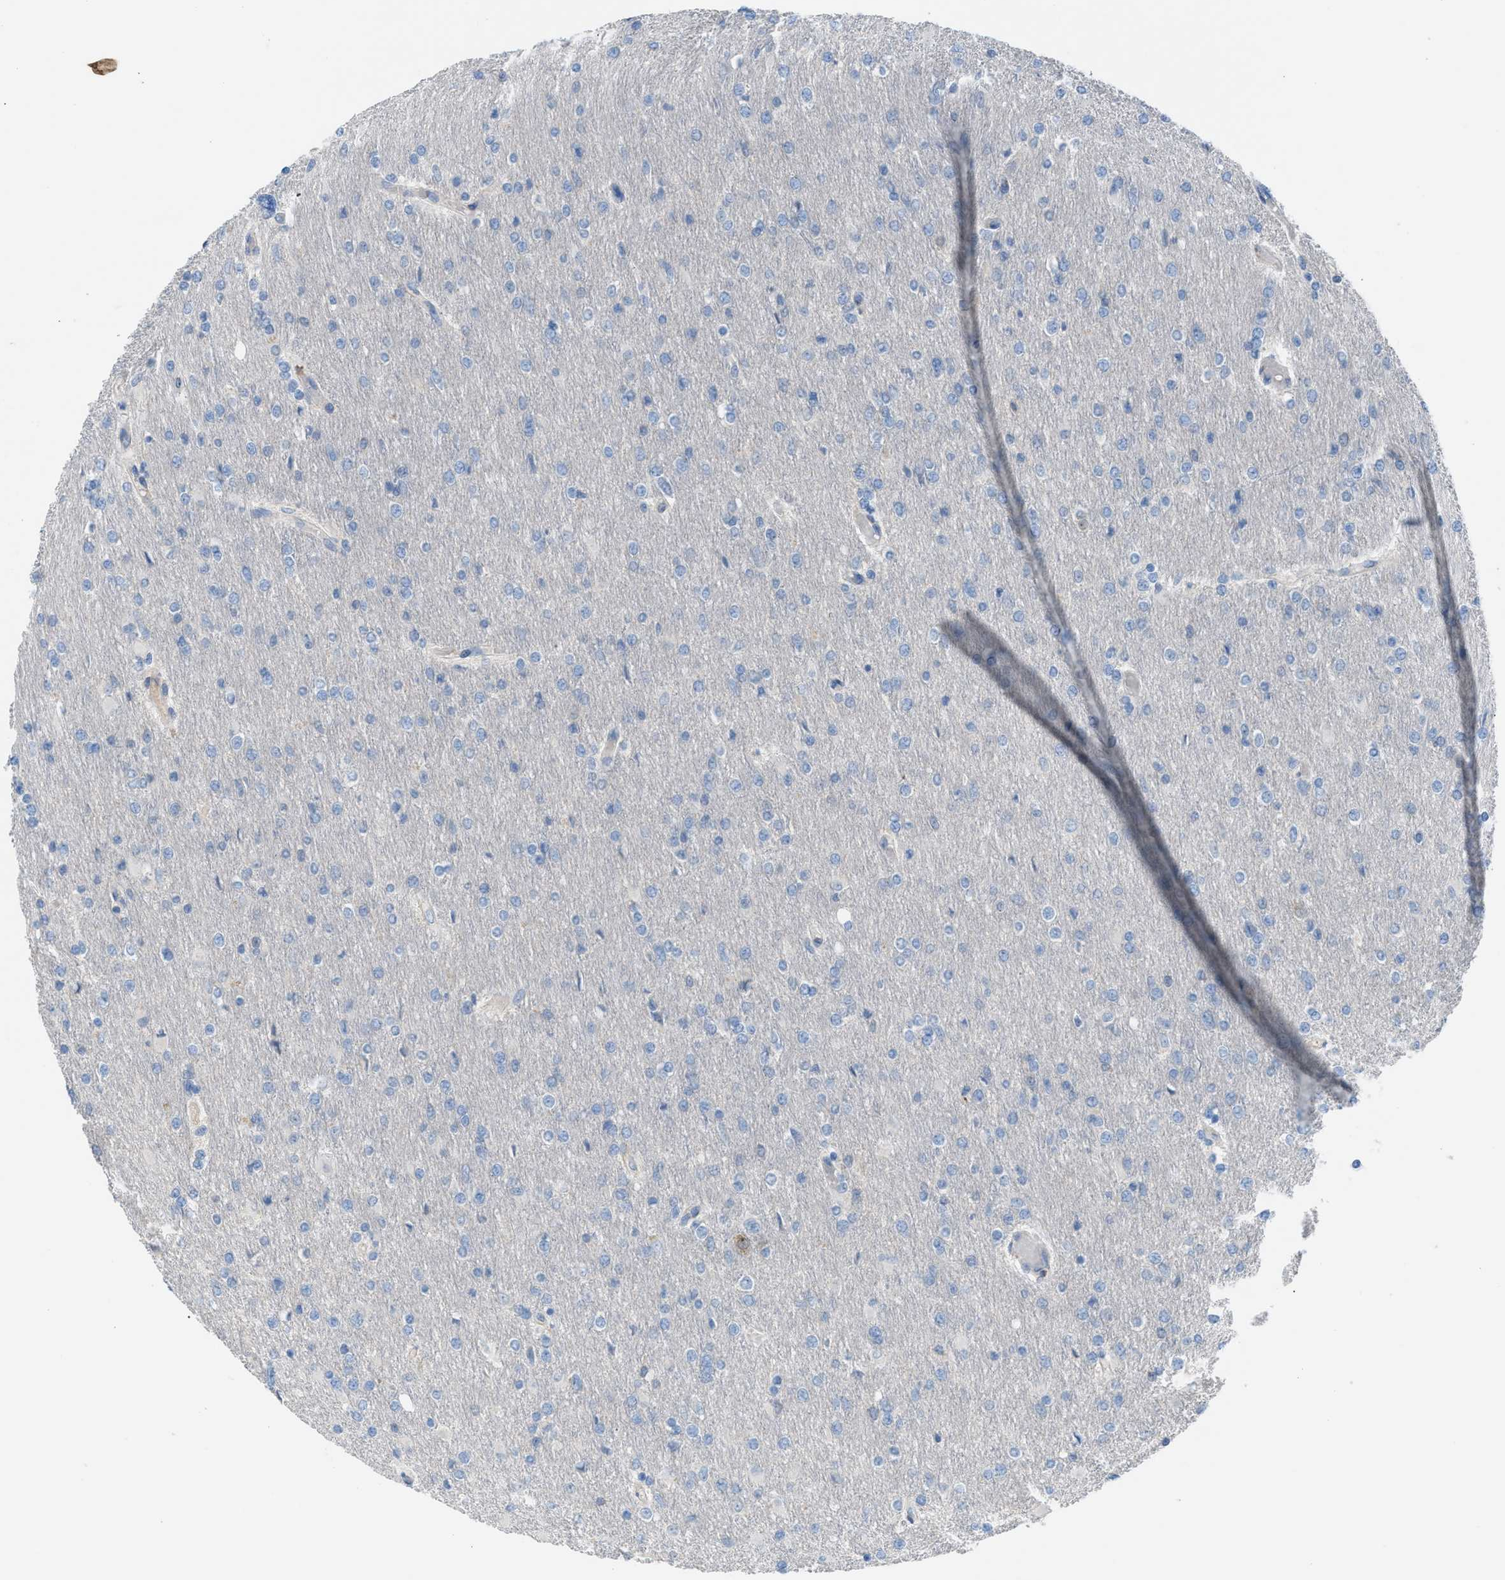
{"staining": {"intensity": "negative", "quantity": "none", "location": "none"}, "tissue": "glioma", "cell_type": "Tumor cells", "image_type": "cancer", "snomed": [{"axis": "morphology", "description": "Glioma, malignant, High grade"}, {"axis": "topography", "description": "Cerebral cortex"}], "caption": "Histopathology image shows no protein staining in tumor cells of malignant glioma (high-grade) tissue. (DAB immunohistochemistry with hematoxylin counter stain).", "gene": "CLEC10A", "patient": {"sex": "female", "age": 36}}